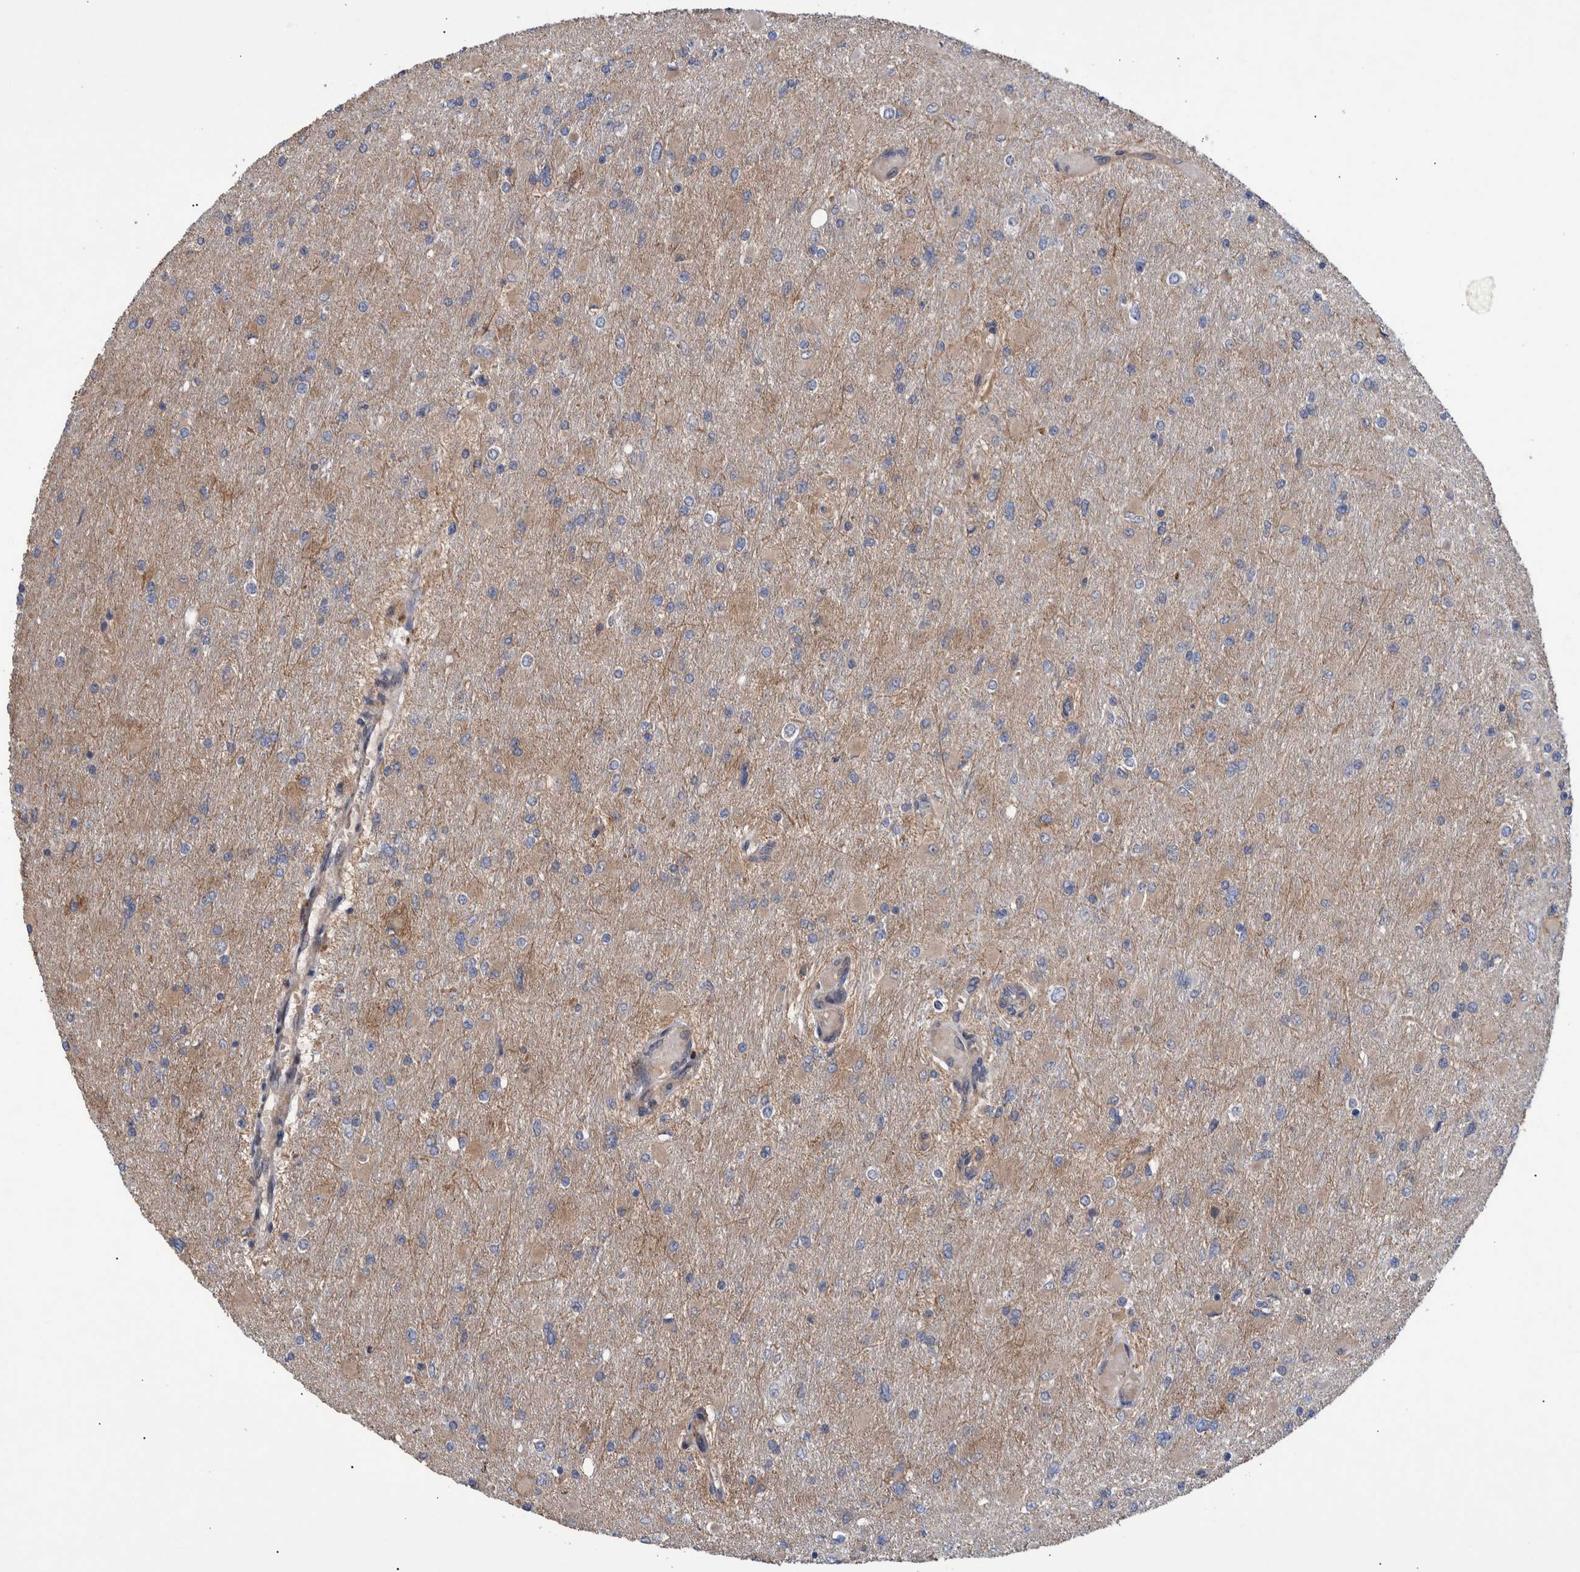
{"staining": {"intensity": "negative", "quantity": "none", "location": "none"}, "tissue": "glioma", "cell_type": "Tumor cells", "image_type": "cancer", "snomed": [{"axis": "morphology", "description": "Glioma, malignant, High grade"}, {"axis": "topography", "description": "Cerebral cortex"}], "caption": "Glioma was stained to show a protein in brown. There is no significant staining in tumor cells.", "gene": "B3GNTL1", "patient": {"sex": "female", "age": 36}}